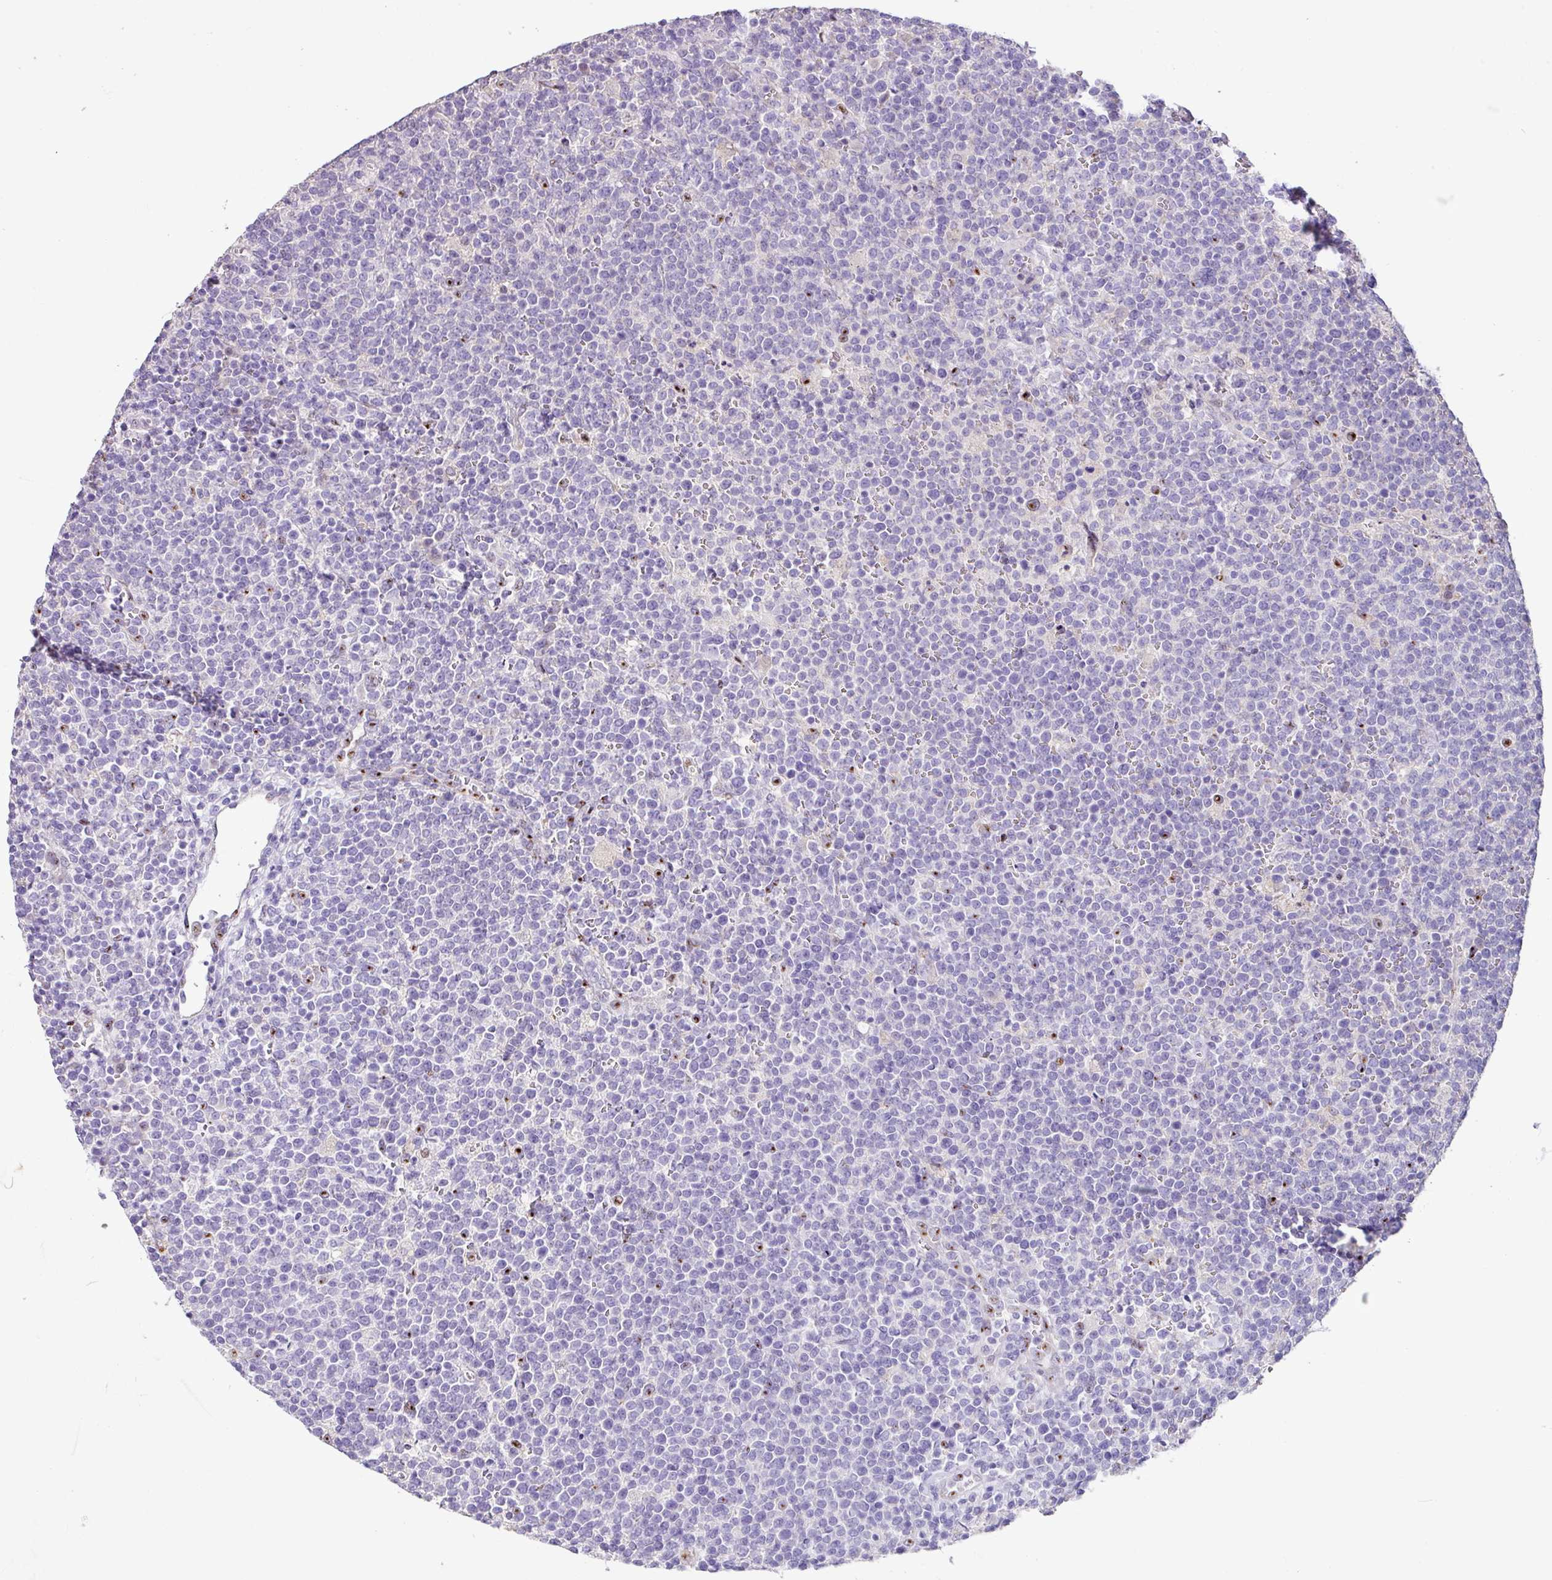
{"staining": {"intensity": "negative", "quantity": "none", "location": "none"}, "tissue": "lymphoma", "cell_type": "Tumor cells", "image_type": "cancer", "snomed": [{"axis": "morphology", "description": "Malignant lymphoma, non-Hodgkin's type, High grade"}, {"axis": "topography", "description": "Lymph node"}], "caption": "Malignant lymphoma, non-Hodgkin's type (high-grade) was stained to show a protein in brown. There is no significant positivity in tumor cells.", "gene": "ZG16", "patient": {"sex": "male", "age": 61}}